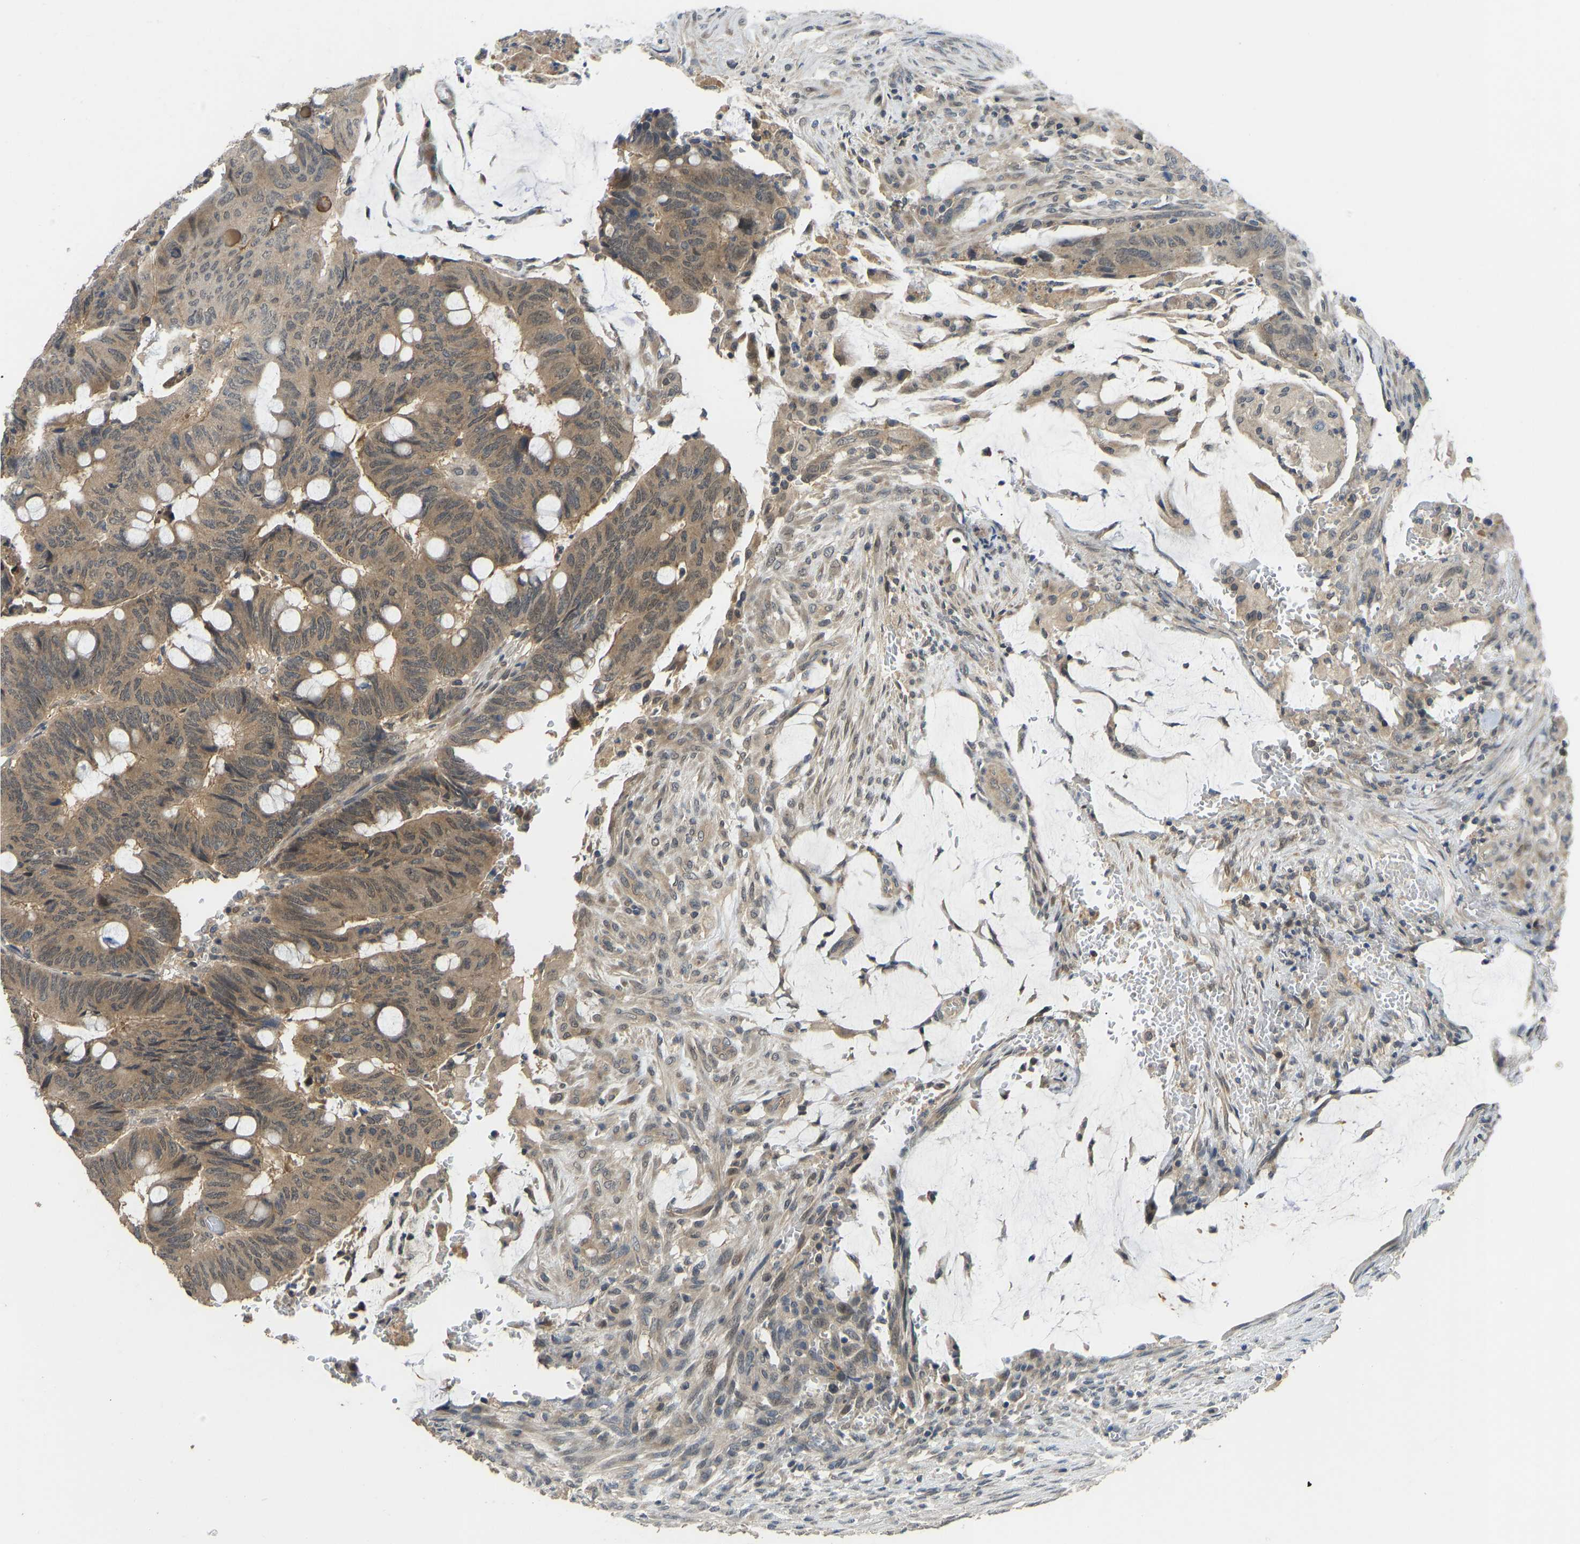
{"staining": {"intensity": "moderate", "quantity": ">75%", "location": "cytoplasmic/membranous"}, "tissue": "colorectal cancer", "cell_type": "Tumor cells", "image_type": "cancer", "snomed": [{"axis": "morphology", "description": "Normal tissue, NOS"}, {"axis": "morphology", "description": "Adenocarcinoma, NOS"}, {"axis": "topography", "description": "Rectum"}, {"axis": "topography", "description": "Peripheral nerve tissue"}], "caption": "Protein staining of adenocarcinoma (colorectal) tissue exhibits moderate cytoplasmic/membranous staining in approximately >75% of tumor cells.", "gene": "NDRG3", "patient": {"sex": "male", "age": 92}}